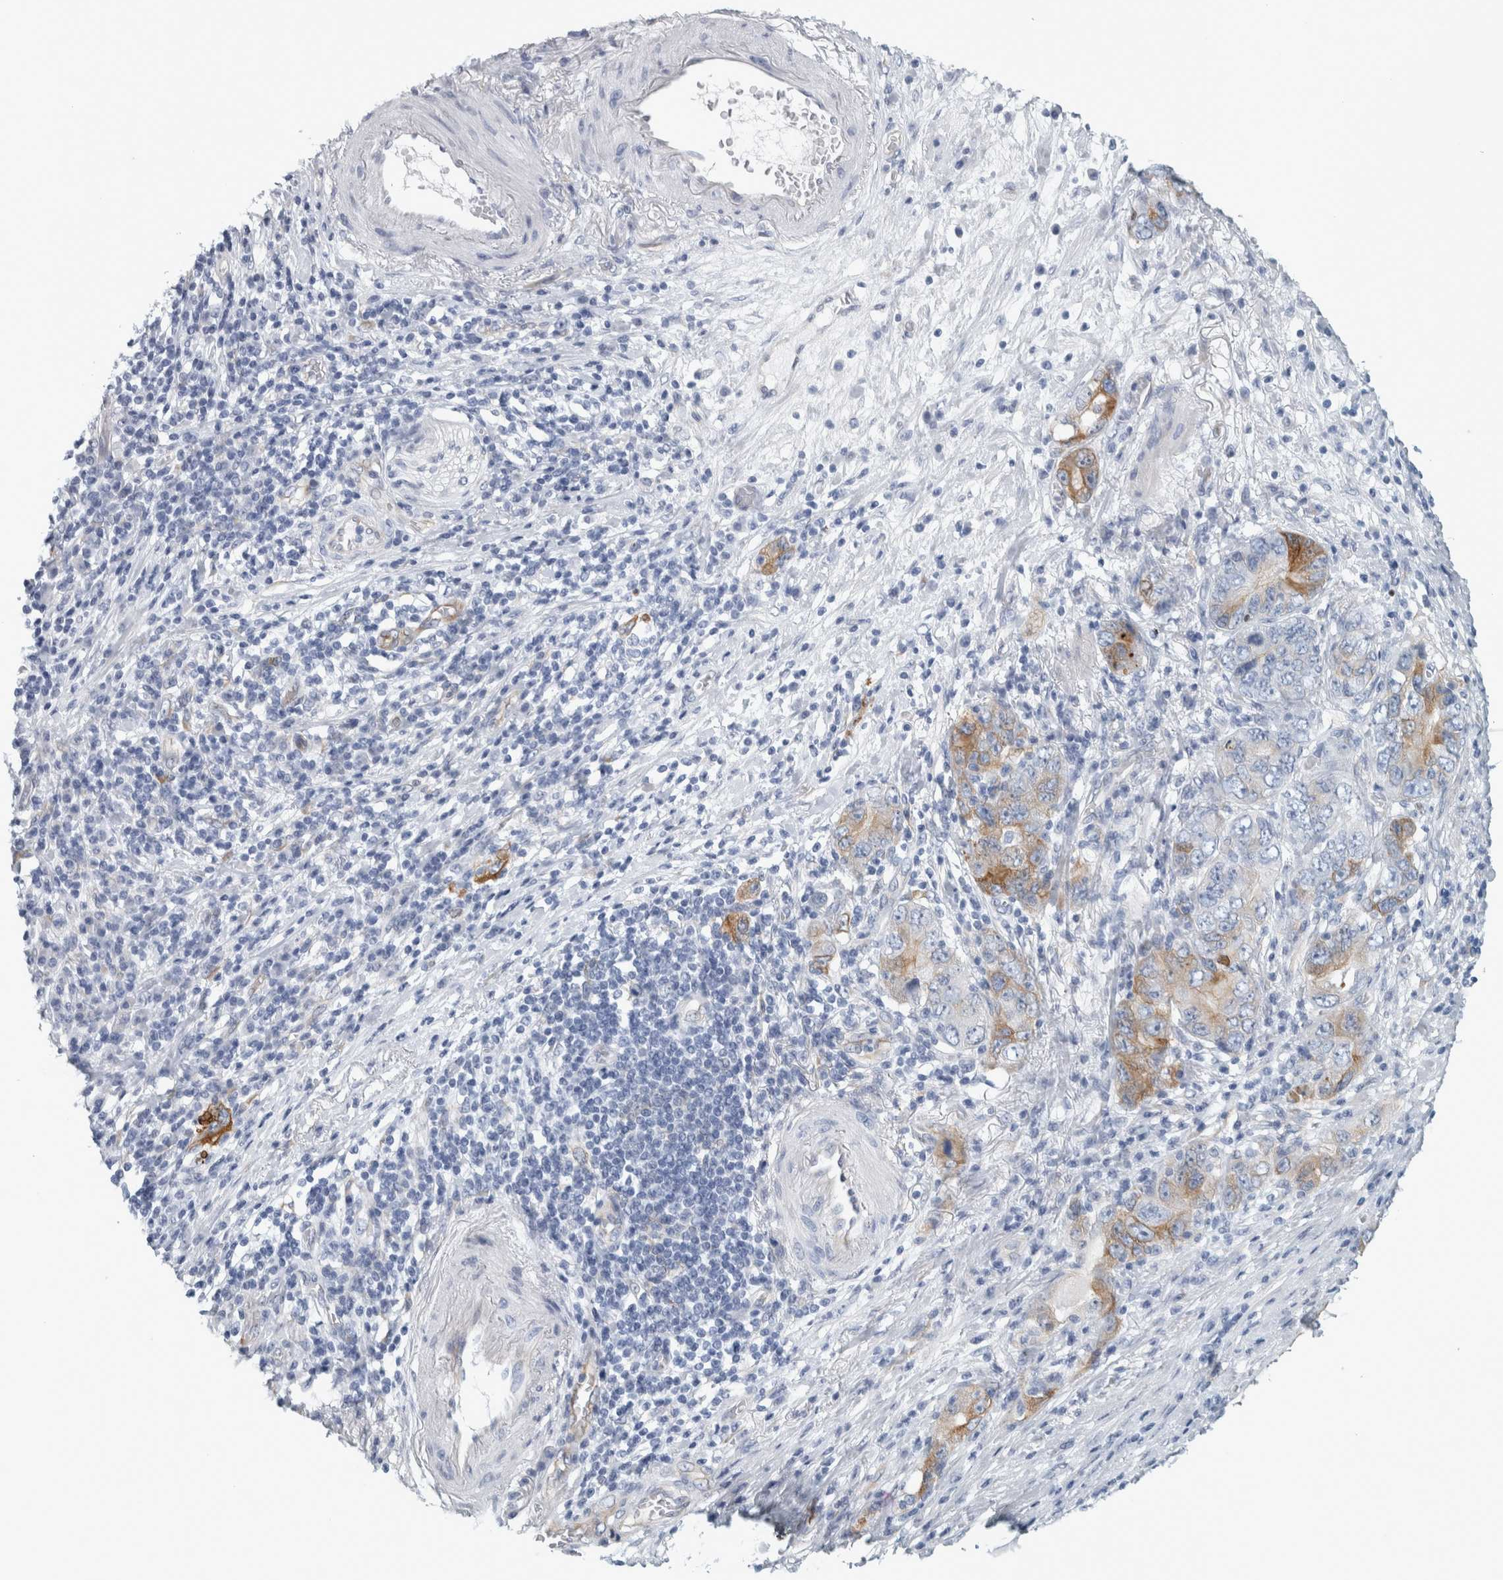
{"staining": {"intensity": "weak", "quantity": "<25%", "location": "cytoplasmic/membranous"}, "tissue": "stomach cancer", "cell_type": "Tumor cells", "image_type": "cancer", "snomed": [{"axis": "morphology", "description": "Adenocarcinoma, NOS"}, {"axis": "topography", "description": "Stomach, lower"}], "caption": "This is an immunohistochemistry (IHC) photomicrograph of stomach adenocarcinoma. There is no expression in tumor cells.", "gene": "B3GNT3", "patient": {"sex": "female", "age": 93}}